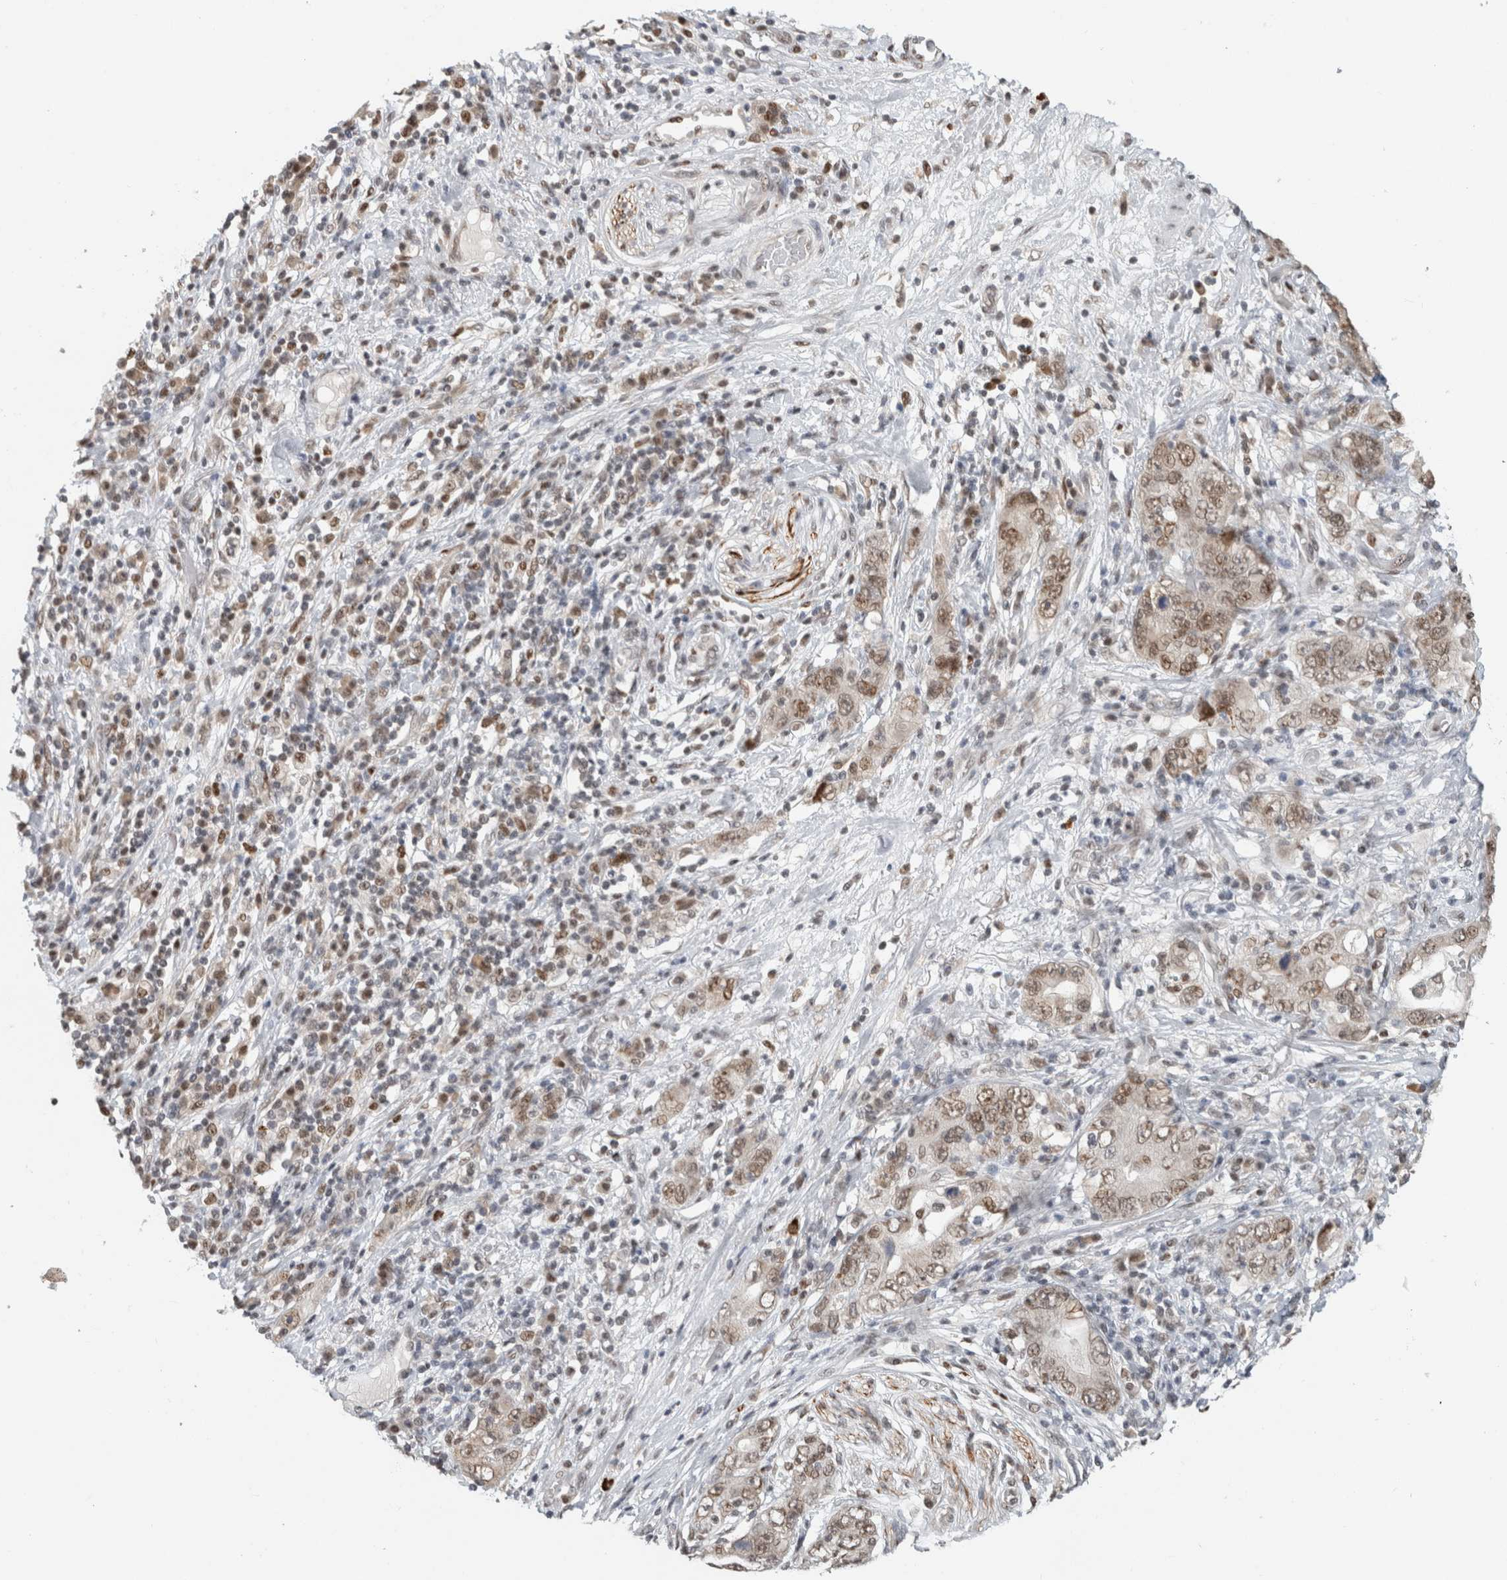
{"staining": {"intensity": "weak", "quantity": ">75%", "location": "nuclear"}, "tissue": "stomach cancer", "cell_type": "Tumor cells", "image_type": "cancer", "snomed": [{"axis": "morphology", "description": "Adenocarcinoma, NOS"}, {"axis": "topography", "description": "Stomach, lower"}], "caption": "Immunohistochemistry photomicrograph of neoplastic tissue: stomach adenocarcinoma stained using IHC demonstrates low levels of weak protein expression localized specifically in the nuclear of tumor cells, appearing as a nuclear brown color.", "gene": "HNRNPR", "patient": {"sex": "female", "age": 93}}